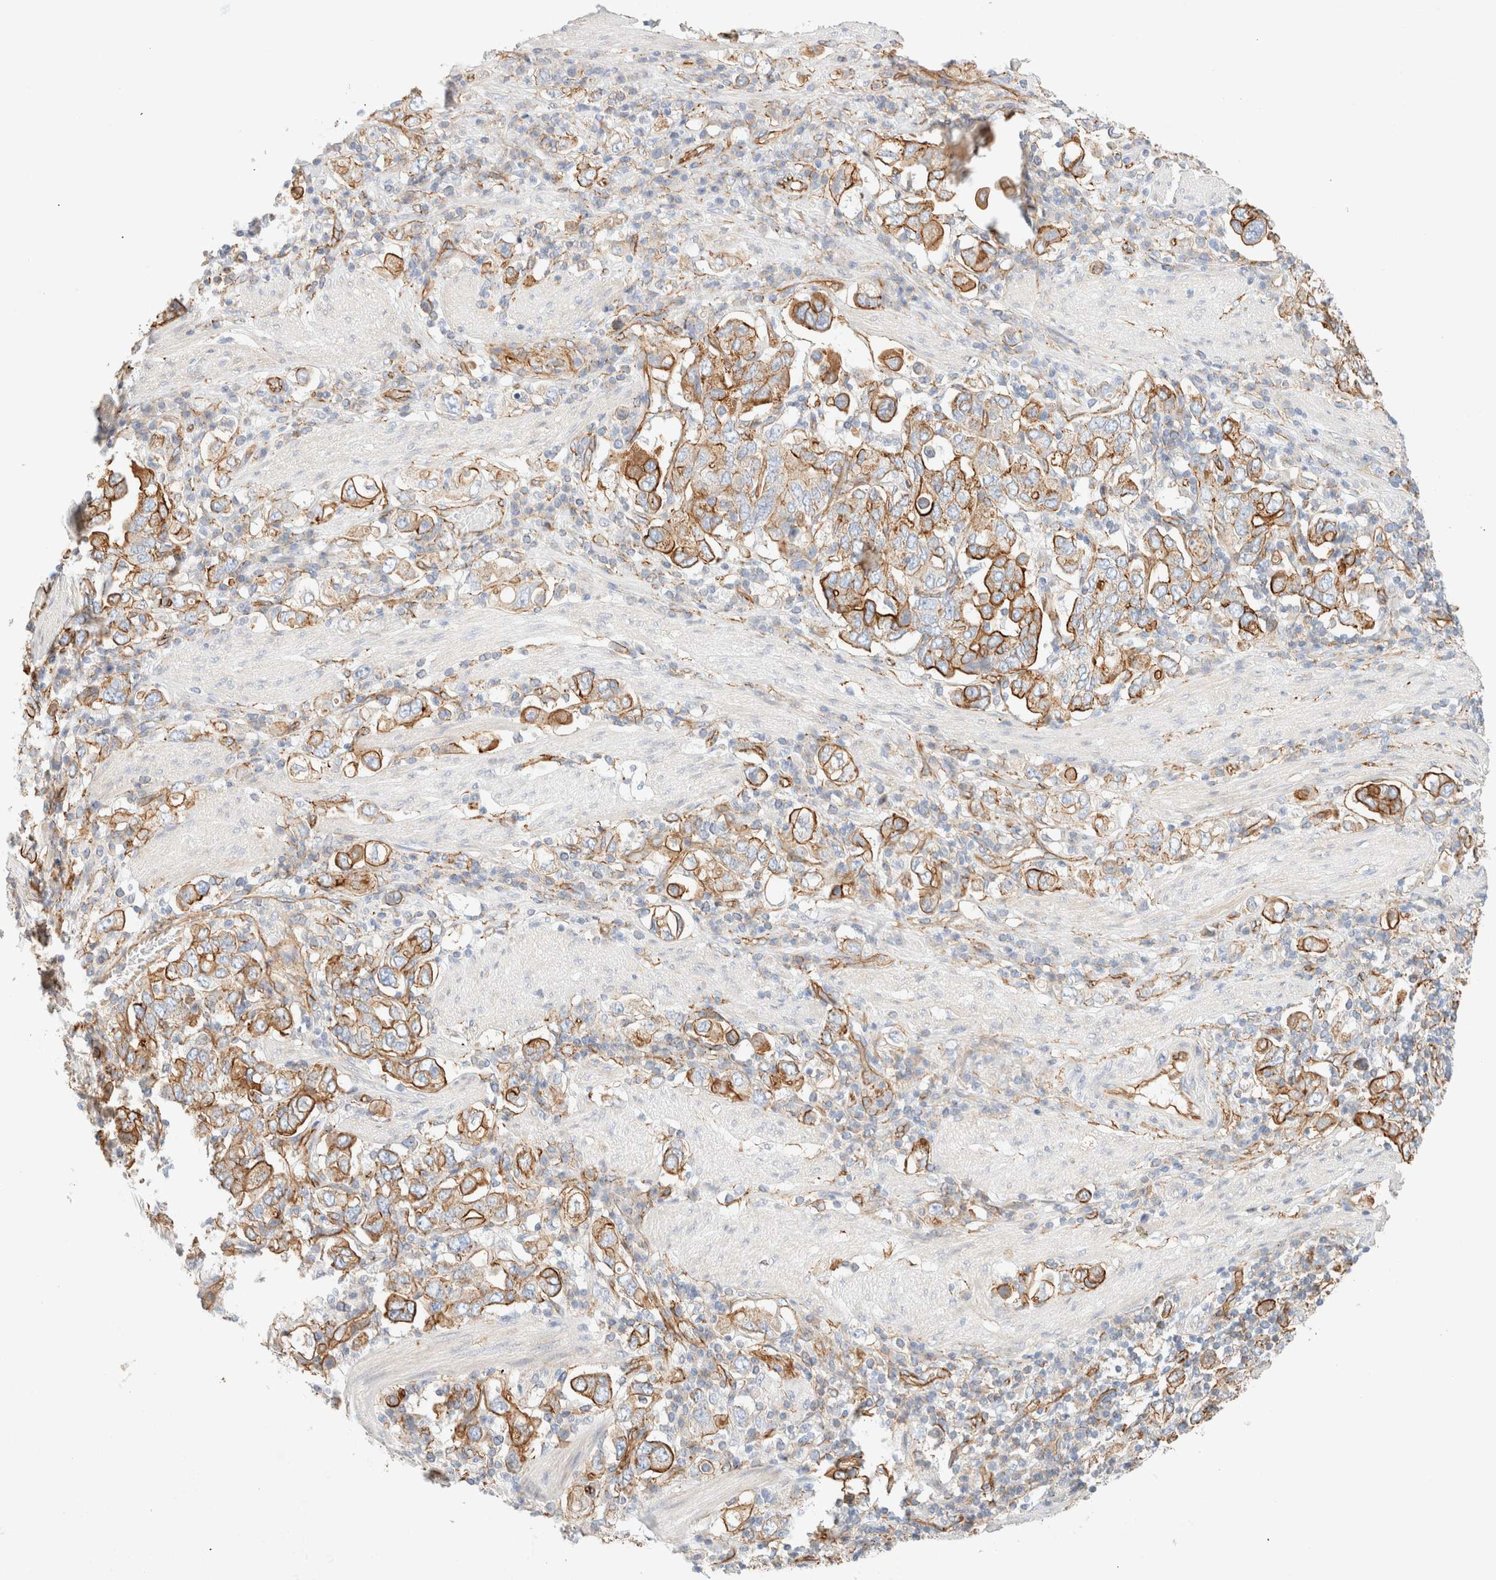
{"staining": {"intensity": "moderate", "quantity": ">75%", "location": "cytoplasmic/membranous"}, "tissue": "stomach cancer", "cell_type": "Tumor cells", "image_type": "cancer", "snomed": [{"axis": "morphology", "description": "Adenocarcinoma, NOS"}, {"axis": "topography", "description": "Stomach, upper"}], "caption": "There is medium levels of moderate cytoplasmic/membranous expression in tumor cells of stomach cancer, as demonstrated by immunohistochemical staining (brown color).", "gene": "CYB5R4", "patient": {"sex": "male", "age": 62}}